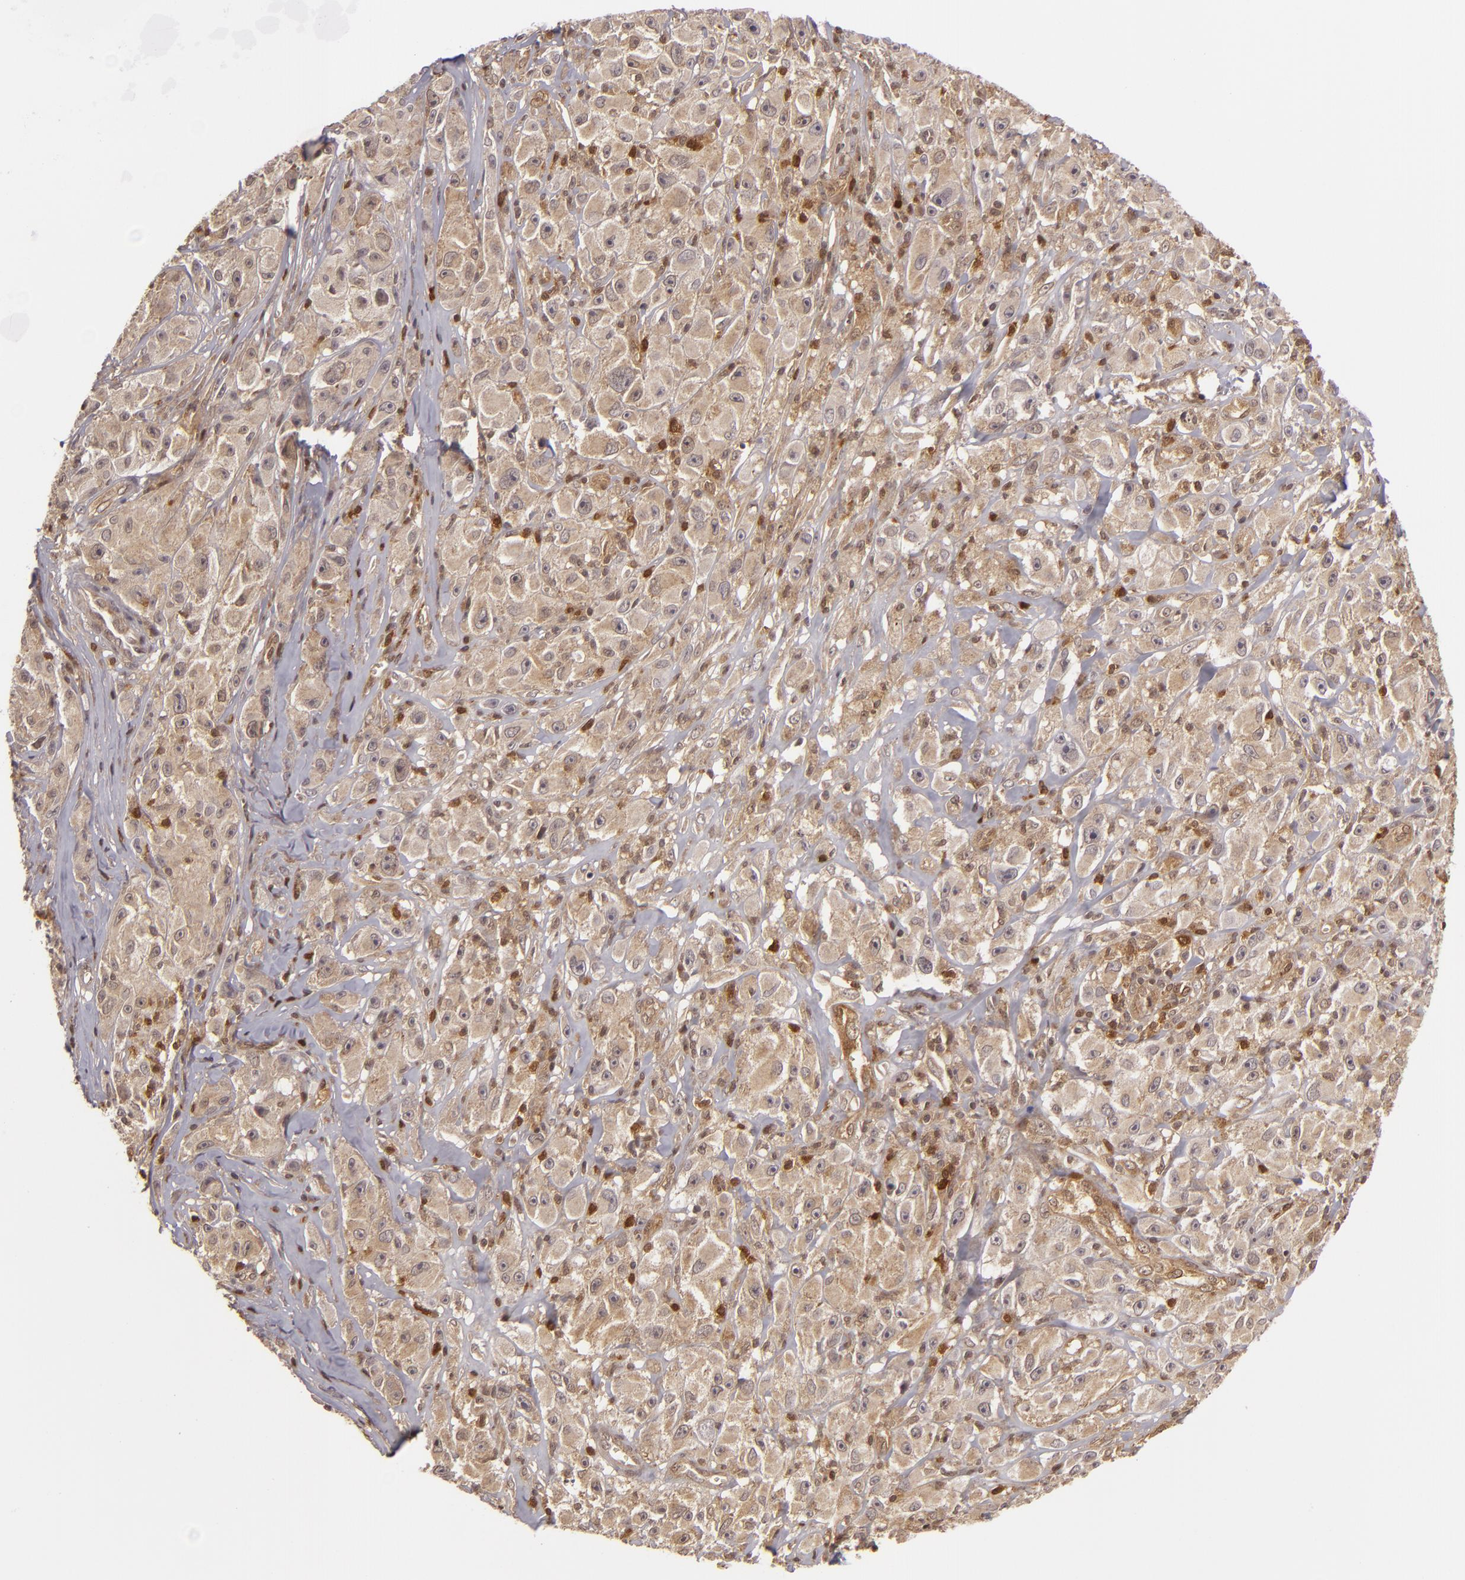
{"staining": {"intensity": "strong", "quantity": ">75%", "location": "cytoplasmic/membranous,nuclear"}, "tissue": "melanoma", "cell_type": "Tumor cells", "image_type": "cancer", "snomed": [{"axis": "morphology", "description": "Malignant melanoma, NOS"}, {"axis": "topography", "description": "Skin"}], "caption": "A high-resolution image shows IHC staining of malignant melanoma, which displays strong cytoplasmic/membranous and nuclear expression in about >75% of tumor cells.", "gene": "ZBTB33", "patient": {"sex": "male", "age": 56}}